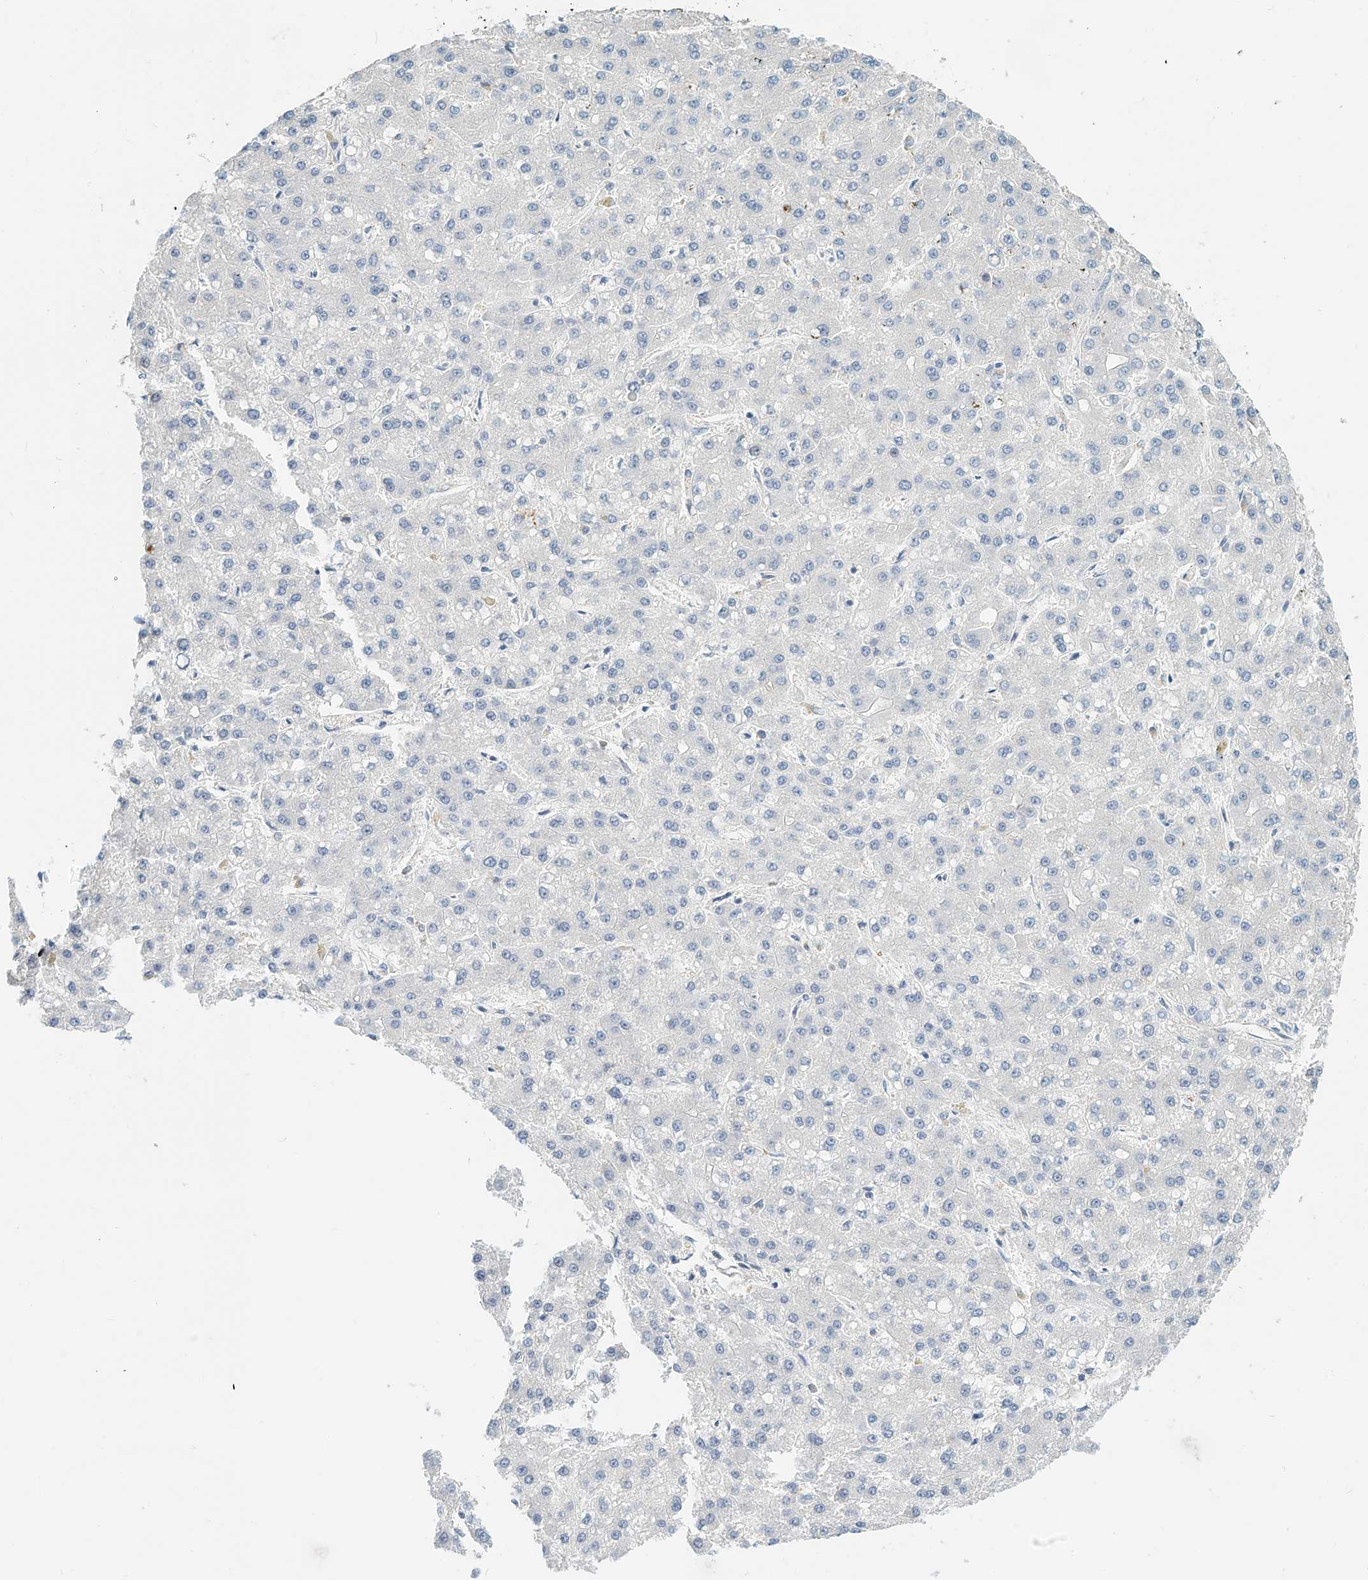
{"staining": {"intensity": "negative", "quantity": "none", "location": "none"}, "tissue": "liver cancer", "cell_type": "Tumor cells", "image_type": "cancer", "snomed": [{"axis": "morphology", "description": "Carcinoma, Hepatocellular, NOS"}, {"axis": "topography", "description": "Liver"}], "caption": "An image of liver hepatocellular carcinoma stained for a protein demonstrates no brown staining in tumor cells. The staining was performed using DAB to visualize the protein expression in brown, while the nuclei were stained in blue with hematoxylin (Magnification: 20x).", "gene": "MICAL1", "patient": {"sex": "male", "age": 67}}